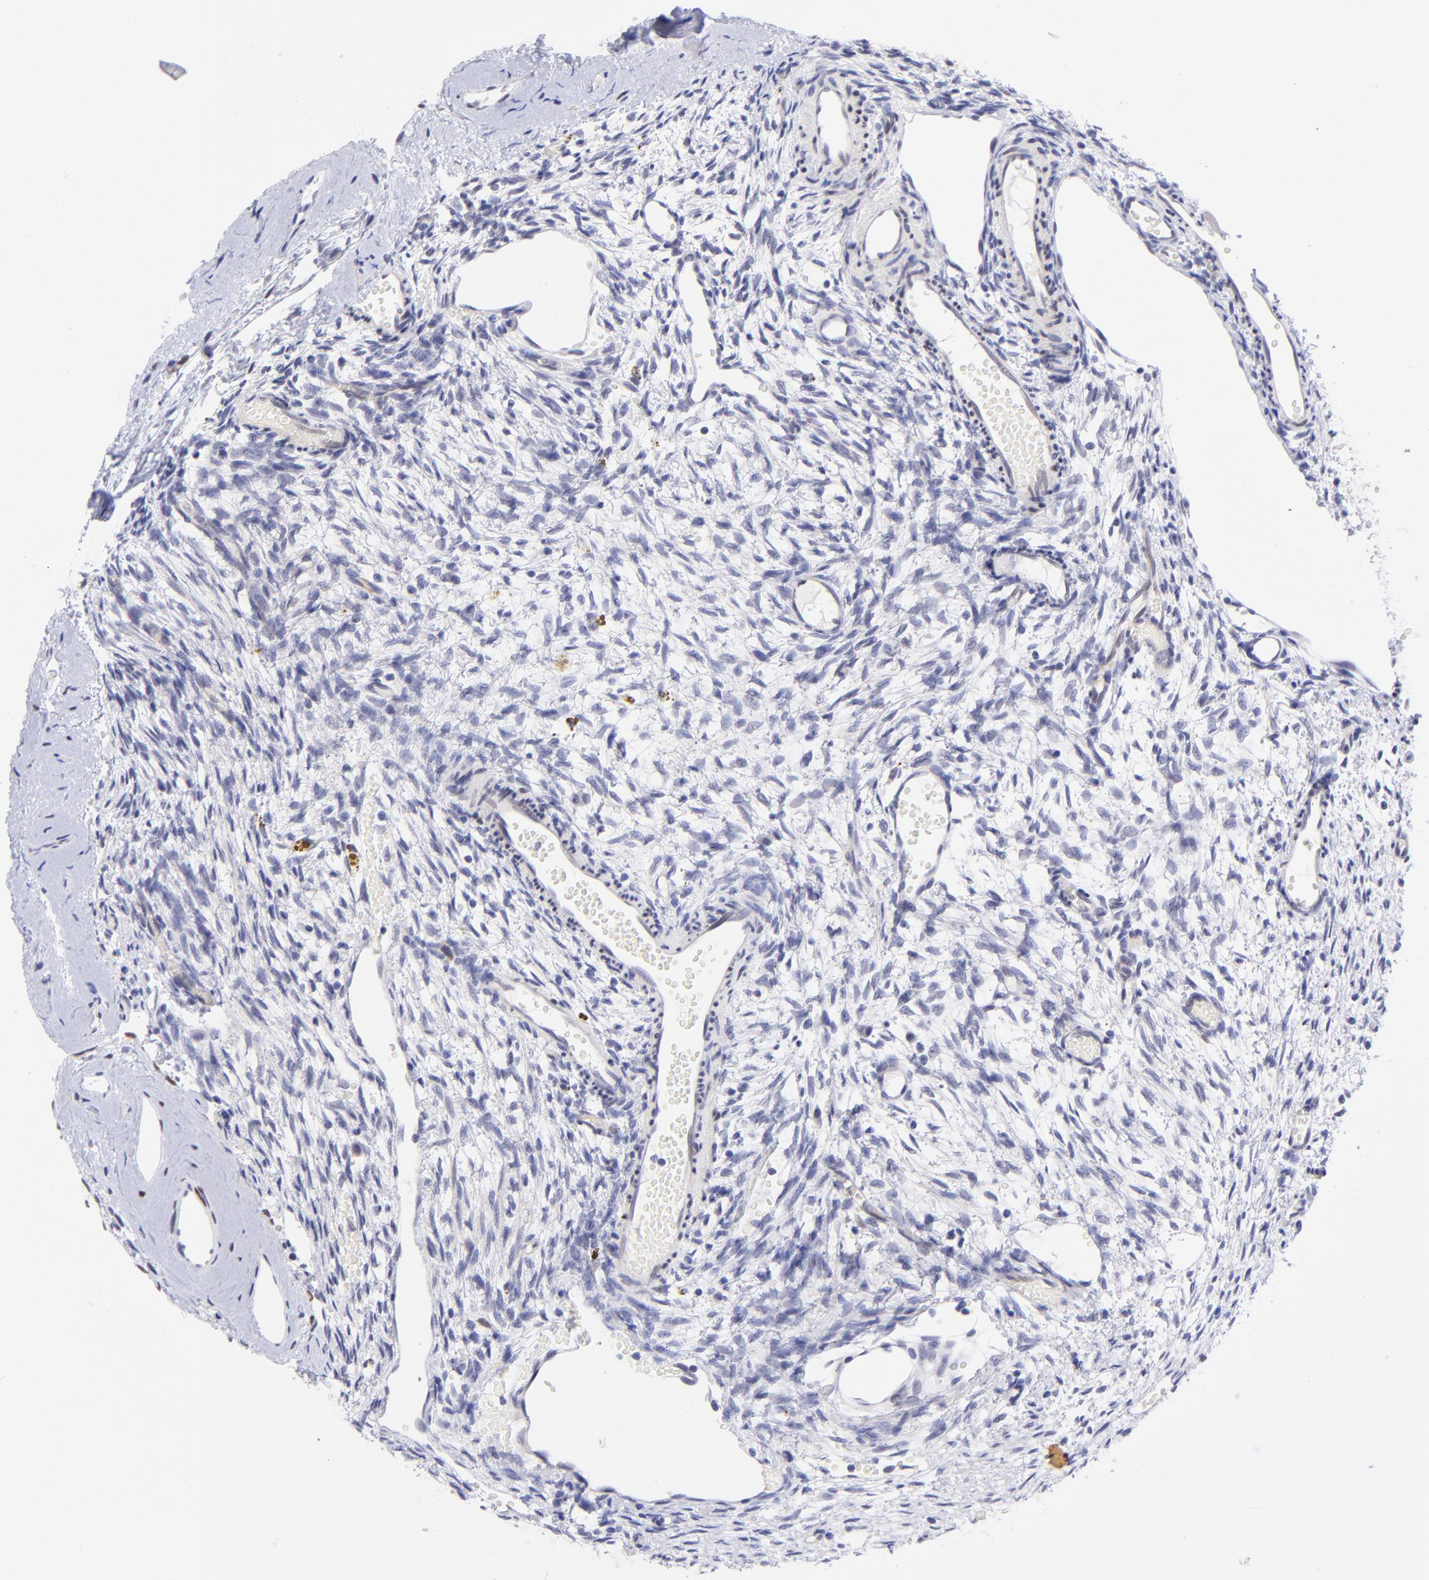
{"staining": {"intensity": "negative", "quantity": "none", "location": "none"}, "tissue": "ovary", "cell_type": "Ovarian stroma cells", "image_type": "normal", "snomed": [{"axis": "morphology", "description": "Normal tissue, NOS"}, {"axis": "topography", "description": "Ovary"}], "caption": "Immunohistochemistry (IHC) photomicrograph of unremarkable human ovary stained for a protein (brown), which demonstrates no staining in ovarian stroma cells.", "gene": "SOX6", "patient": {"sex": "female", "age": 35}}